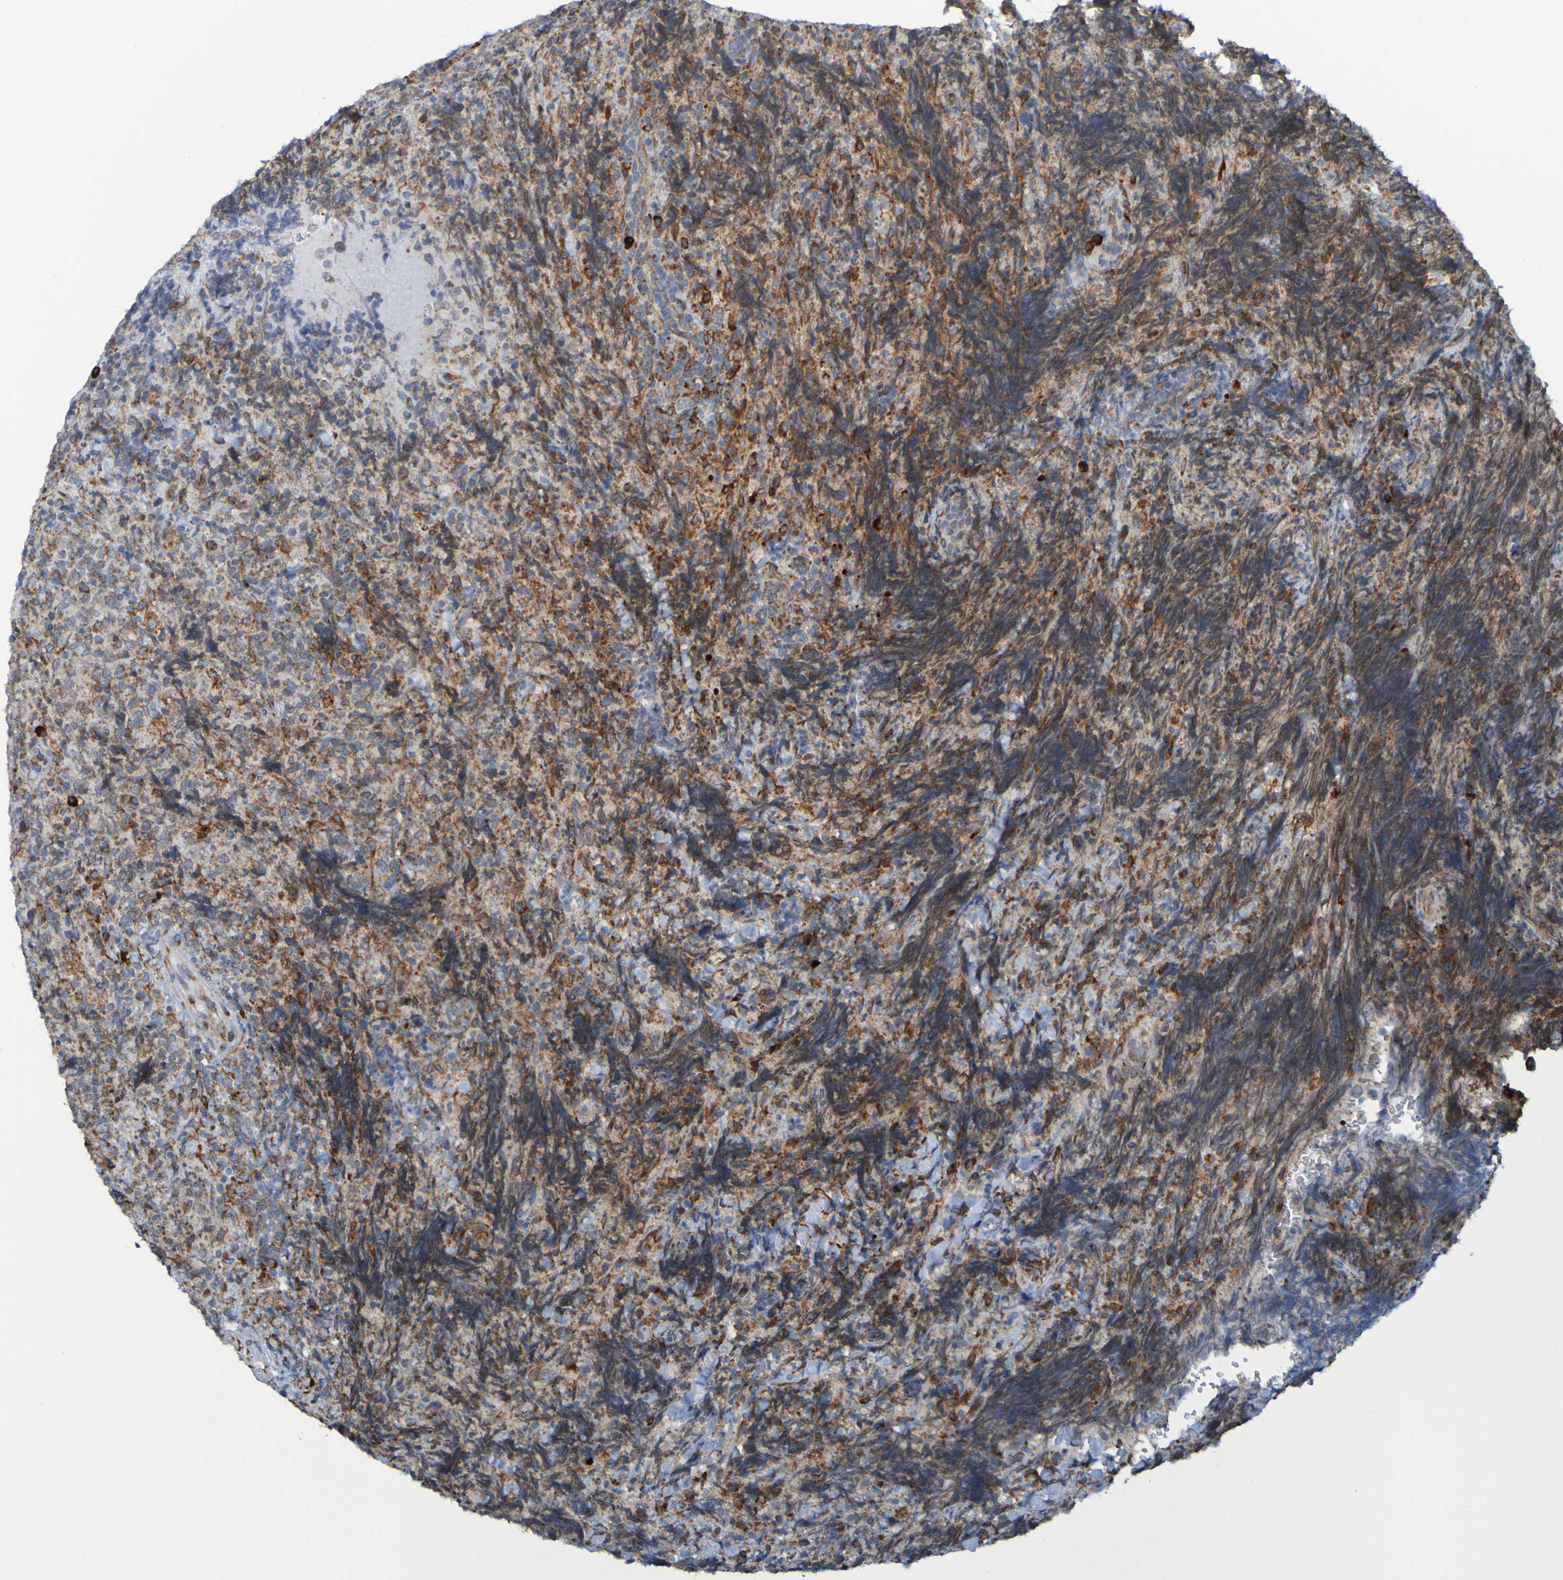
{"staining": {"intensity": "weak", "quantity": "25%-75%", "location": "cytoplasmic/membranous"}, "tissue": "lymphoma", "cell_type": "Tumor cells", "image_type": "cancer", "snomed": [{"axis": "morphology", "description": "Malignant lymphoma, non-Hodgkin's type, High grade"}, {"axis": "topography", "description": "Tonsil"}], "caption": "The immunohistochemical stain labels weak cytoplasmic/membranous staining in tumor cells of malignant lymphoma, non-Hodgkin's type (high-grade) tissue.", "gene": "SSR1", "patient": {"sex": "female", "age": 36}}